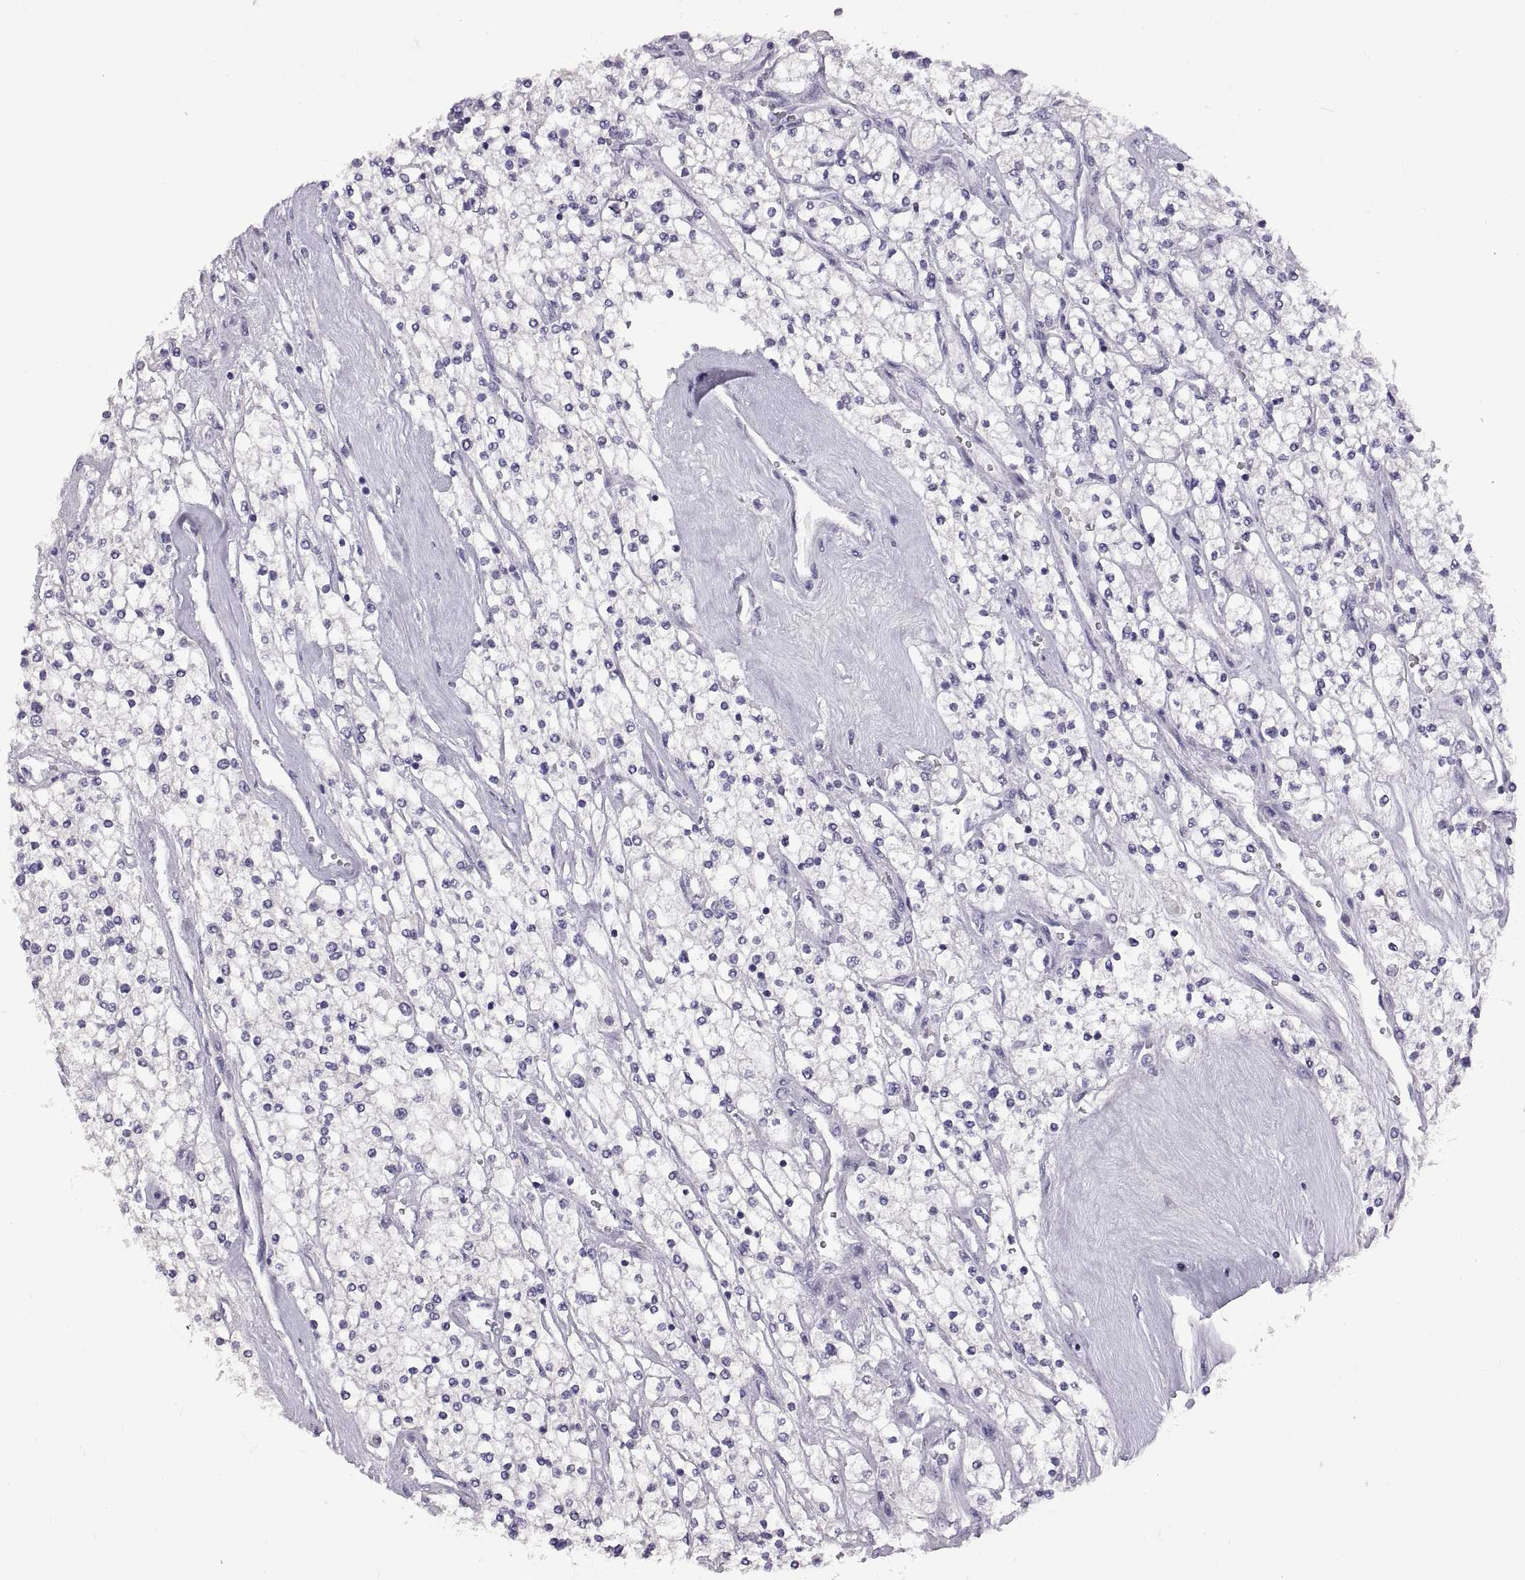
{"staining": {"intensity": "negative", "quantity": "none", "location": "none"}, "tissue": "renal cancer", "cell_type": "Tumor cells", "image_type": "cancer", "snomed": [{"axis": "morphology", "description": "Adenocarcinoma, NOS"}, {"axis": "topography", "description": "Kidney"}], "caption": "This is an immunohistochemistry (IHC) histopathology image of human renal cancer (adenocarcinoma). There is no positivity in tumor cells.", "gene": "RDM1", "patient": {"sex": "male", "age": 80}}